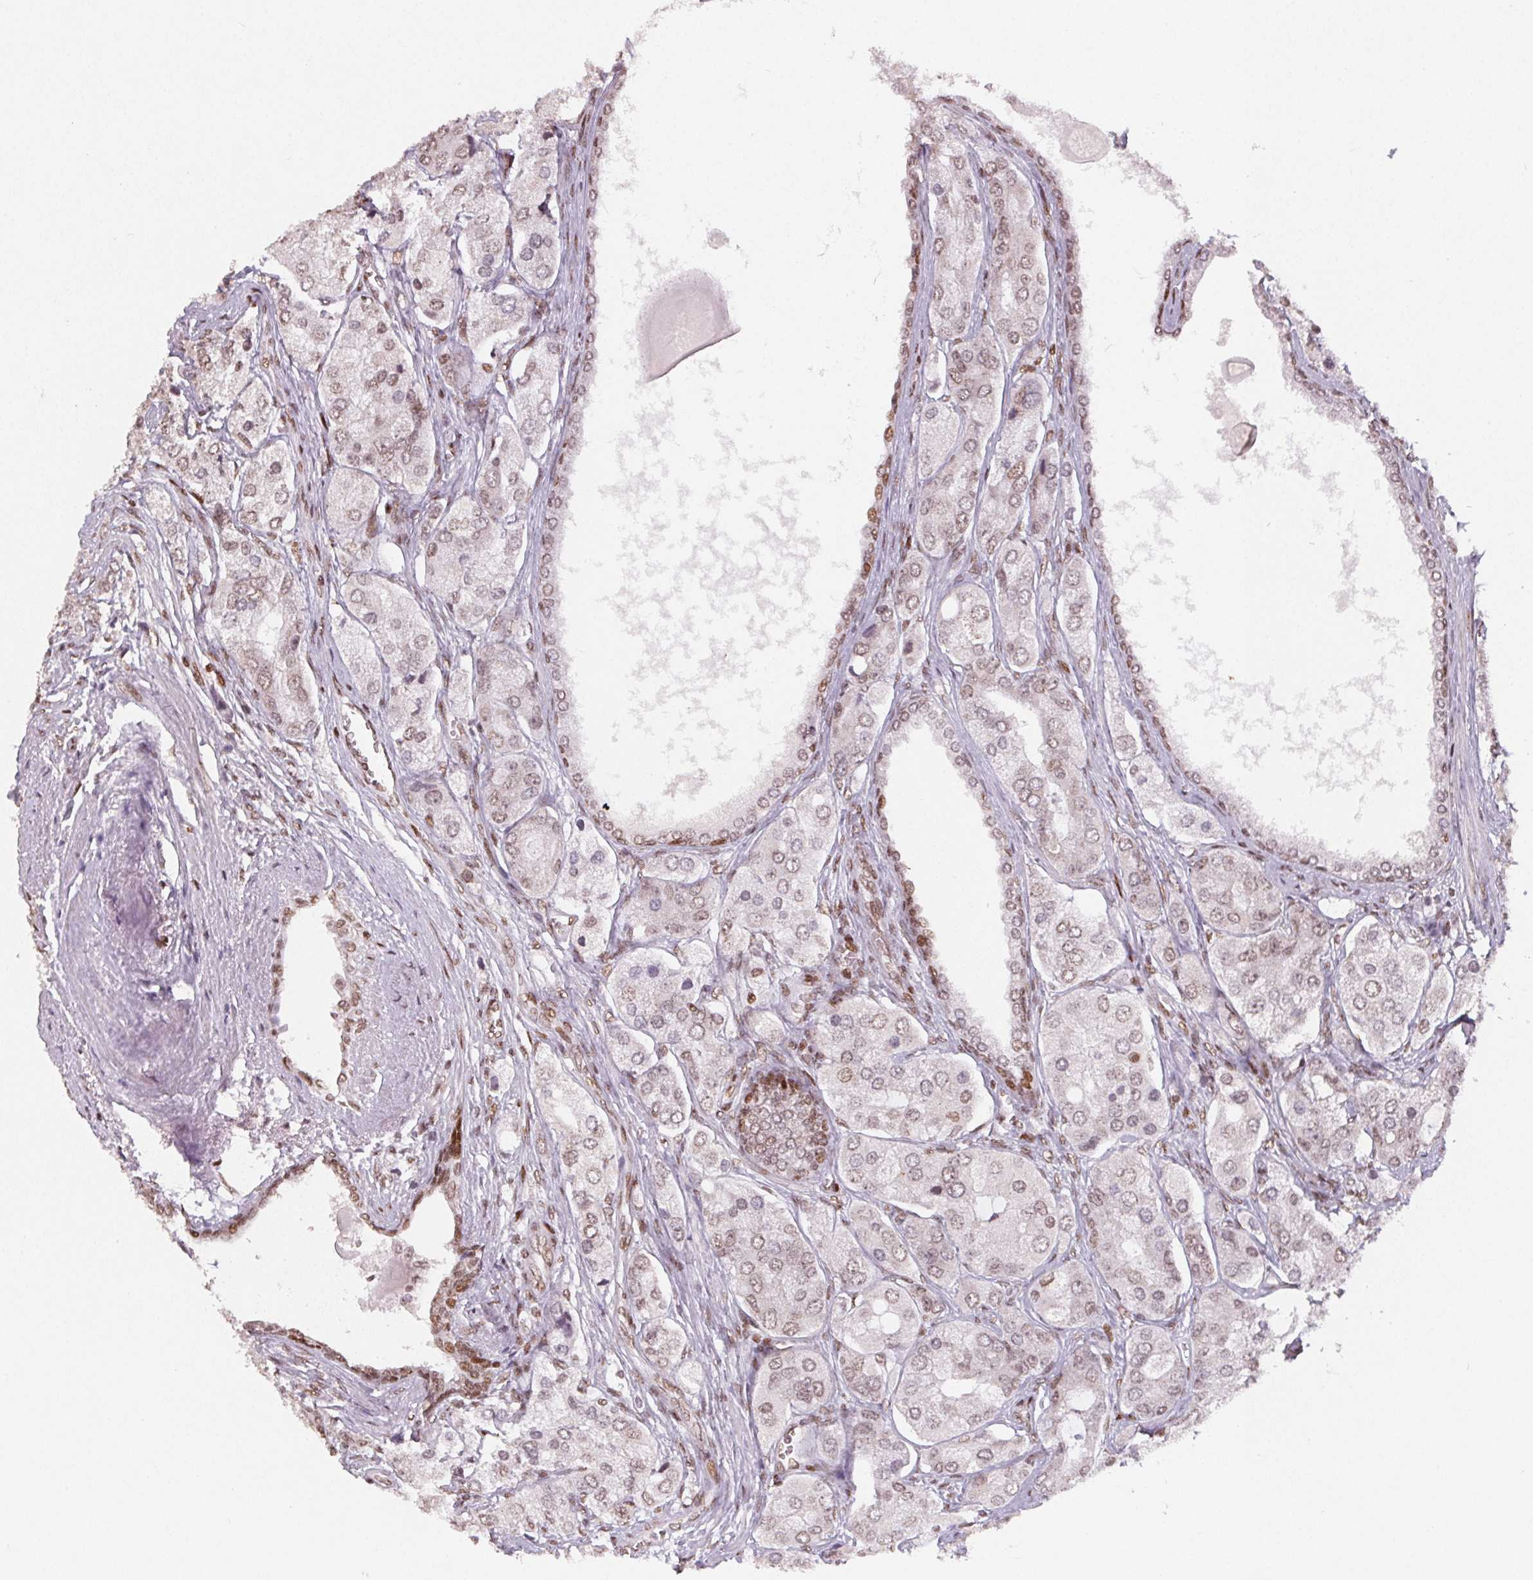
{"staining": {"intensity": "moderate", "quantity": "25%-75%", "location": "nuclear"}, "tissue": "prostate cancer", "cell_type": "Tumor cells", "image_type": "cancer", "snomed": [{"axis": "morphology", "description": "Adenocarcinoma, Low grade"}, {"axis": "topography", "description": "Prostate"}], "caption": "Brown immunohistochemical staining in human prostate cancer shows moderate nuclear staining in about 25%-75% of tumor cells. The protein of interest is stained brown, and the nuclei are stained in blue (DAB IHC with brightfield microscopy, high magnification).", "gene": "KMT2A", "patient": {"sex": "male", "age": 69}}